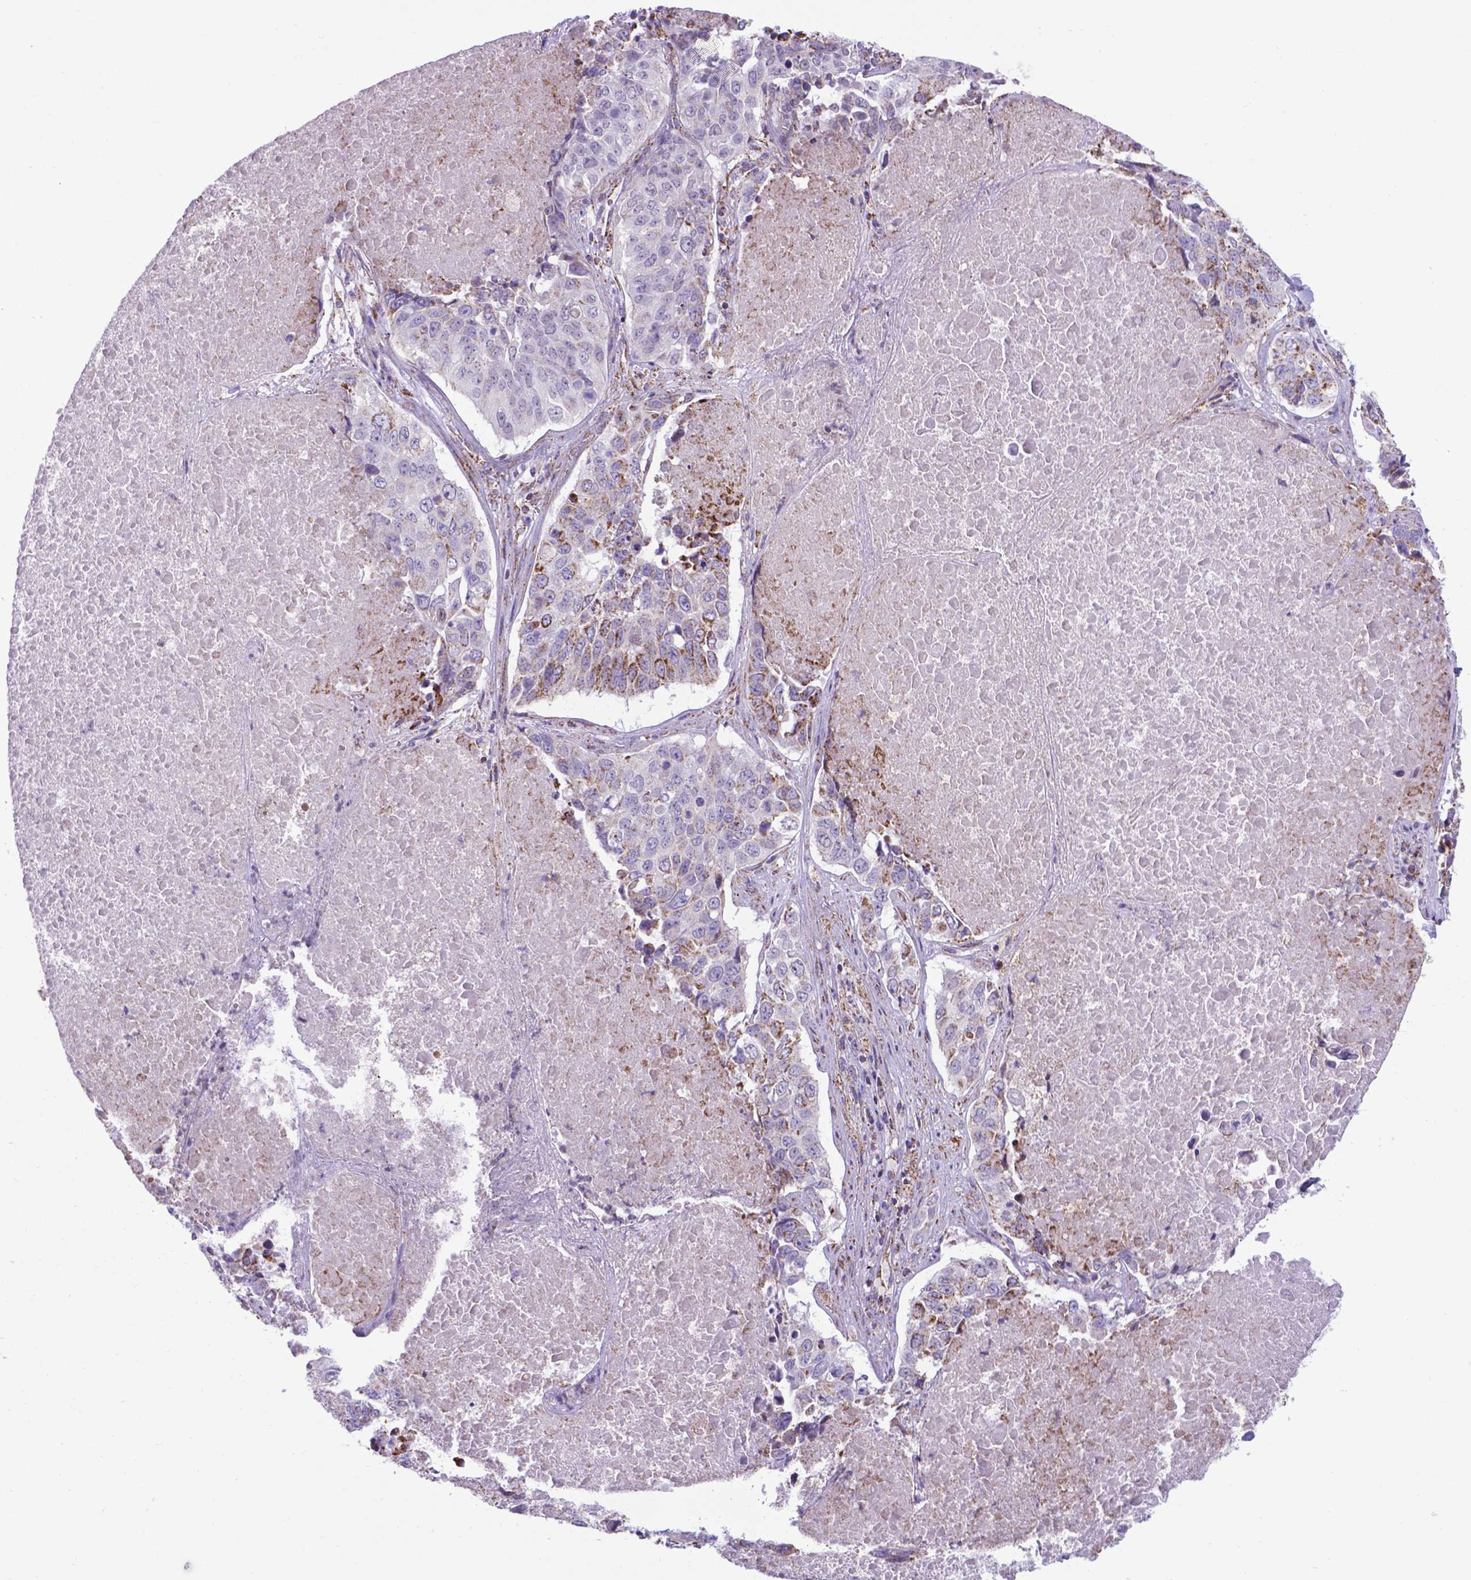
{"staining": {"intensity": "negative", "quantity": "none", "location": "none"}, "tissue": "lung cancer", "cell_type": "Tumor cells", "image_type": "cancer", "snomed": [{"axis": "morphology", "description": "Normal tissue, NOS"}, {"axis": "morphology", "description": "Squamous cell carcinoma, NOS"}, {"axis": "topography", "description": "Bronchus"}, {"axis": "topography", "description": "Lung"}], "caption": "IHC of human lung cancer shows no staining in tumor cells.", "gene": "POU3F3", "patient": {"sex": "male", "age": 64}}